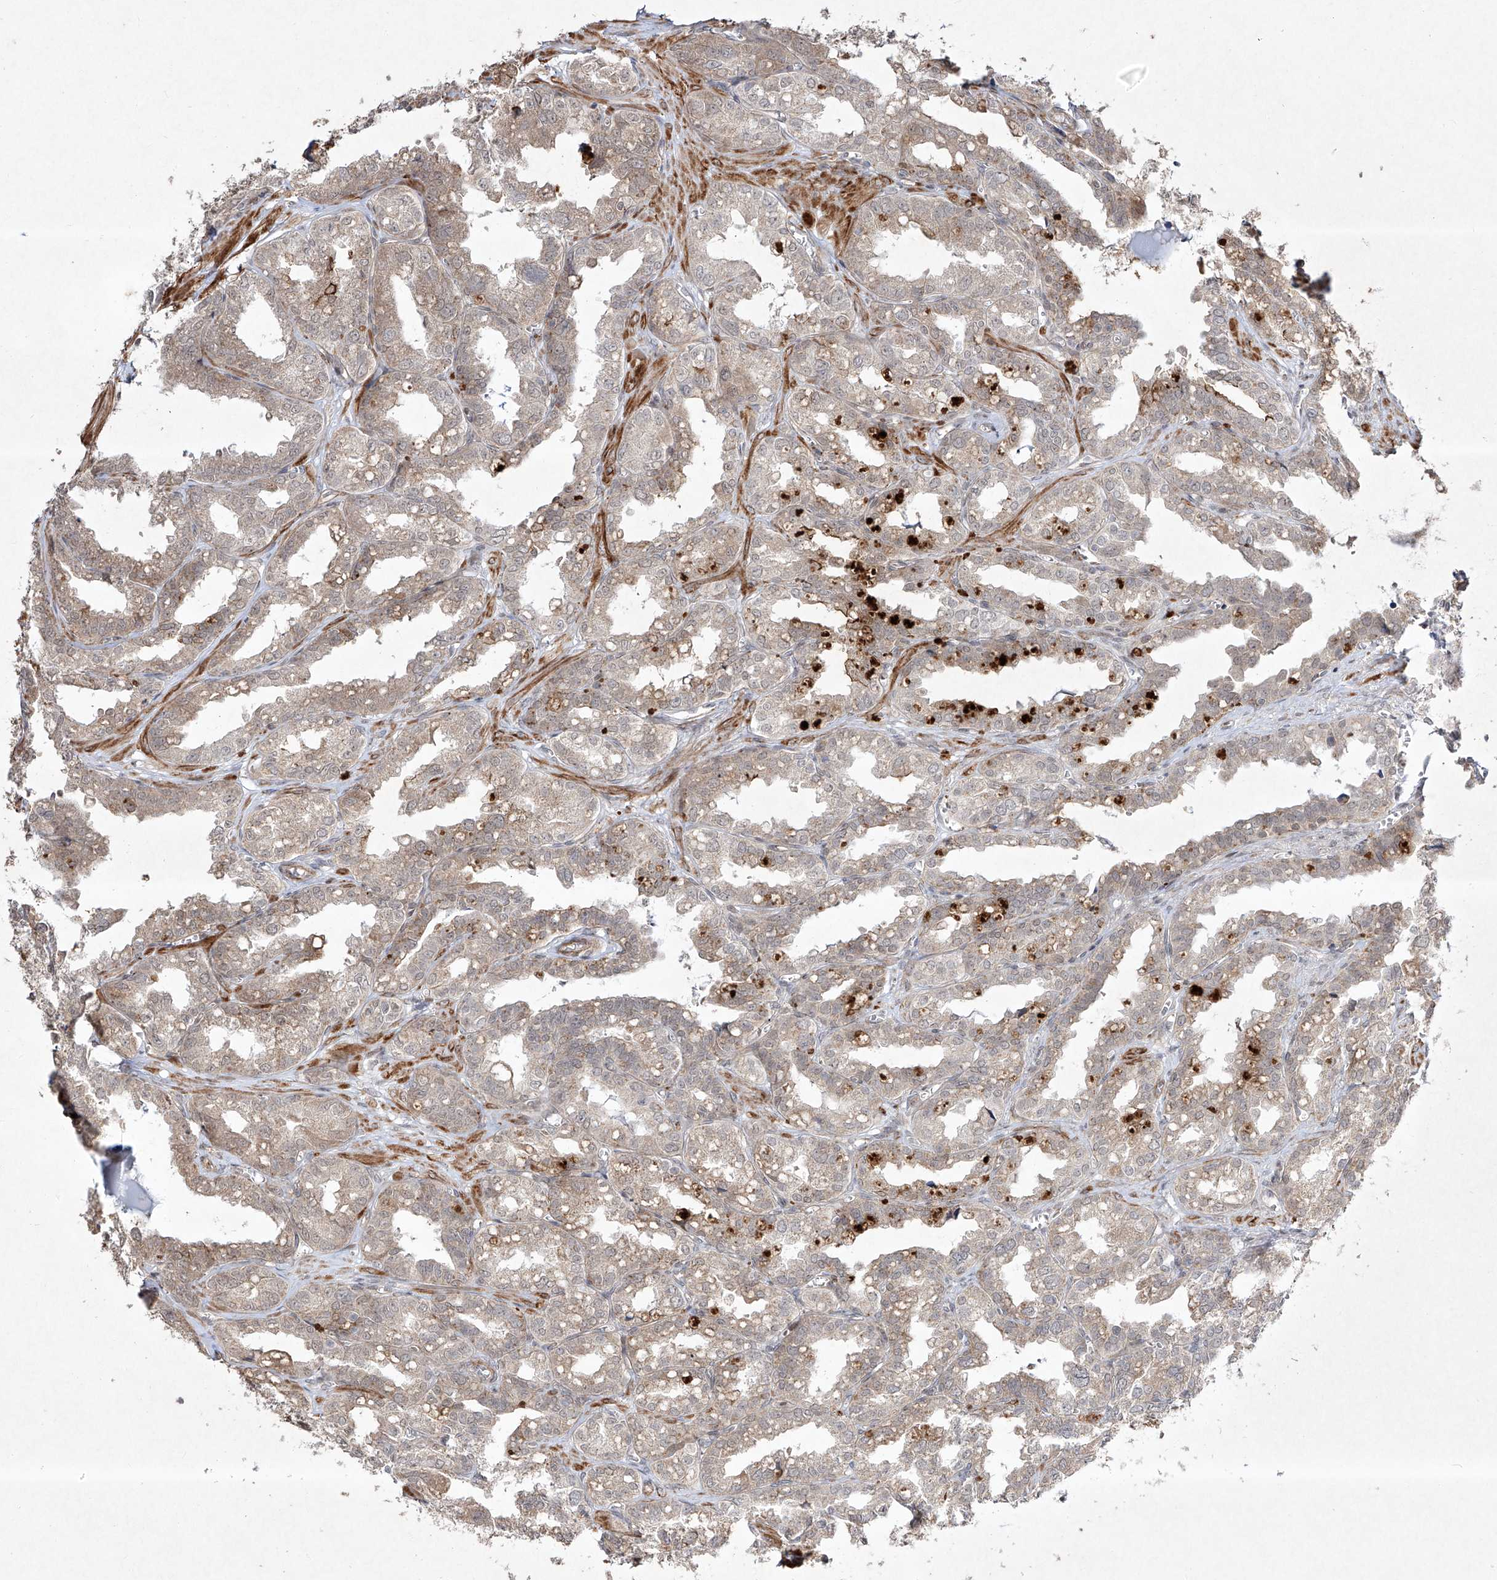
{"staining": {"intensity": "weak", "quantity": "<25%", "location": "cytoplasmic/membranous"}, "tissue": "seminal vesicle", "cell_type": "Glandular cells", "image_type": "normal", "snomed": [{"axis": "morphology", "description": "Normal tissue, NOS"}, {"axis": "topography", "description": "Prostate"}, {"axis": "topography", "description": "Seminal veicle"}], "caption": "This is an immunohistochemistry photomicrograph of unremarkable human seminal vesicle. There is no staining in glandular cells.", "gene": "KDM1B", "patient": {"sex": "male", "age": 51}}